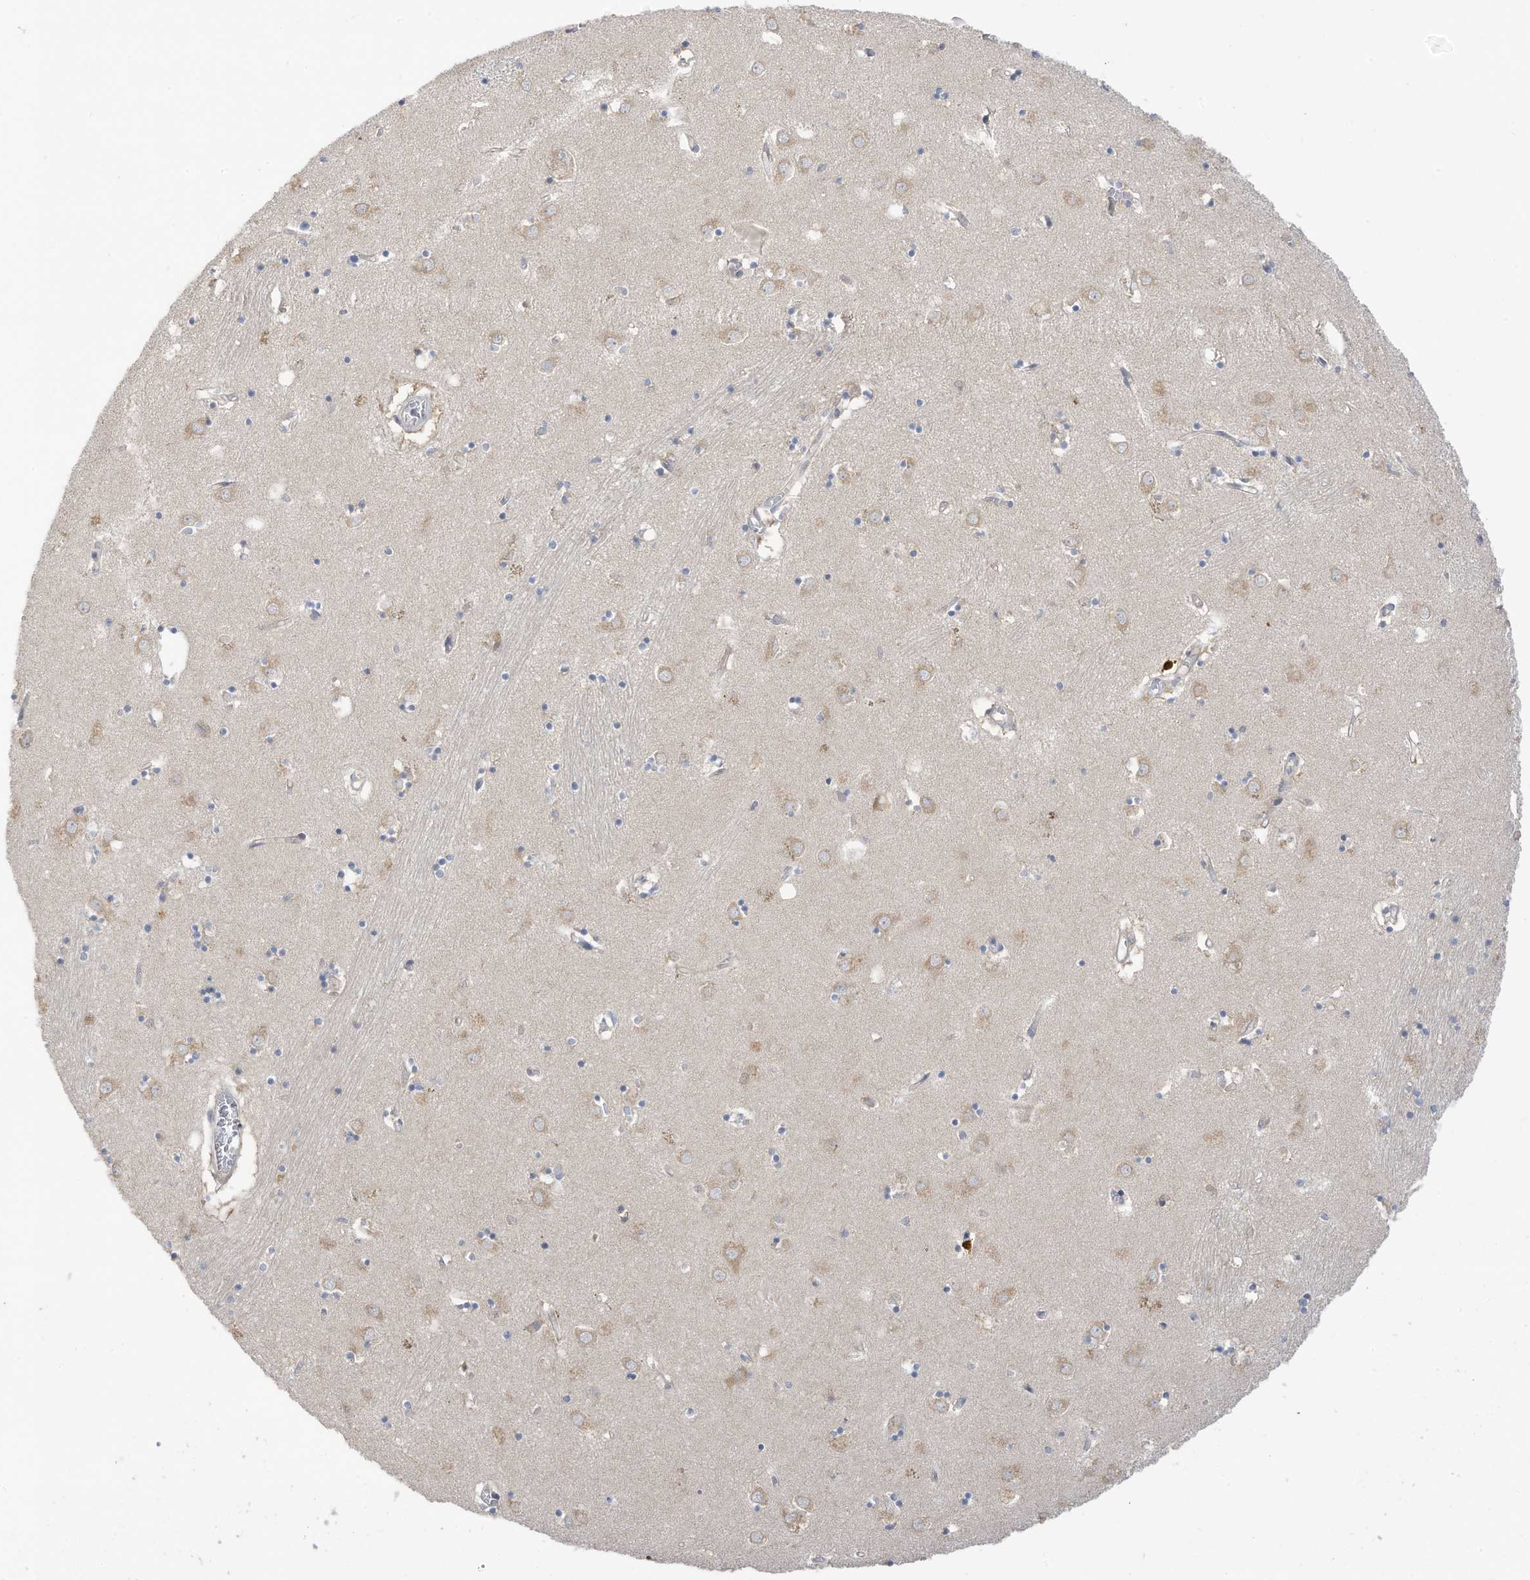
{"staining": {"intensity": "negative", "quantity": "none", "location": "none"}, "tissue": "caudate", "cell_type": "Glial cells", "image_type": "normal", "snomed": [{"axis": "morphology", "description": "Normal tissue, NOS"}, {"axis": "topography", "description": "Lateral ventricle wall"}], "caption": "The immunohistochemistry micrograph has no significant staining in glial cells of caudate. The staining was performed using DAB (3,3'-diaminobenzidine) to visualize the protein expression in brown, while the nuclei were stained in blue with hematoxylin (Magnification: 20x).", "gene": "LRRN2", "patient": {"sex": "male", "age": 70}}